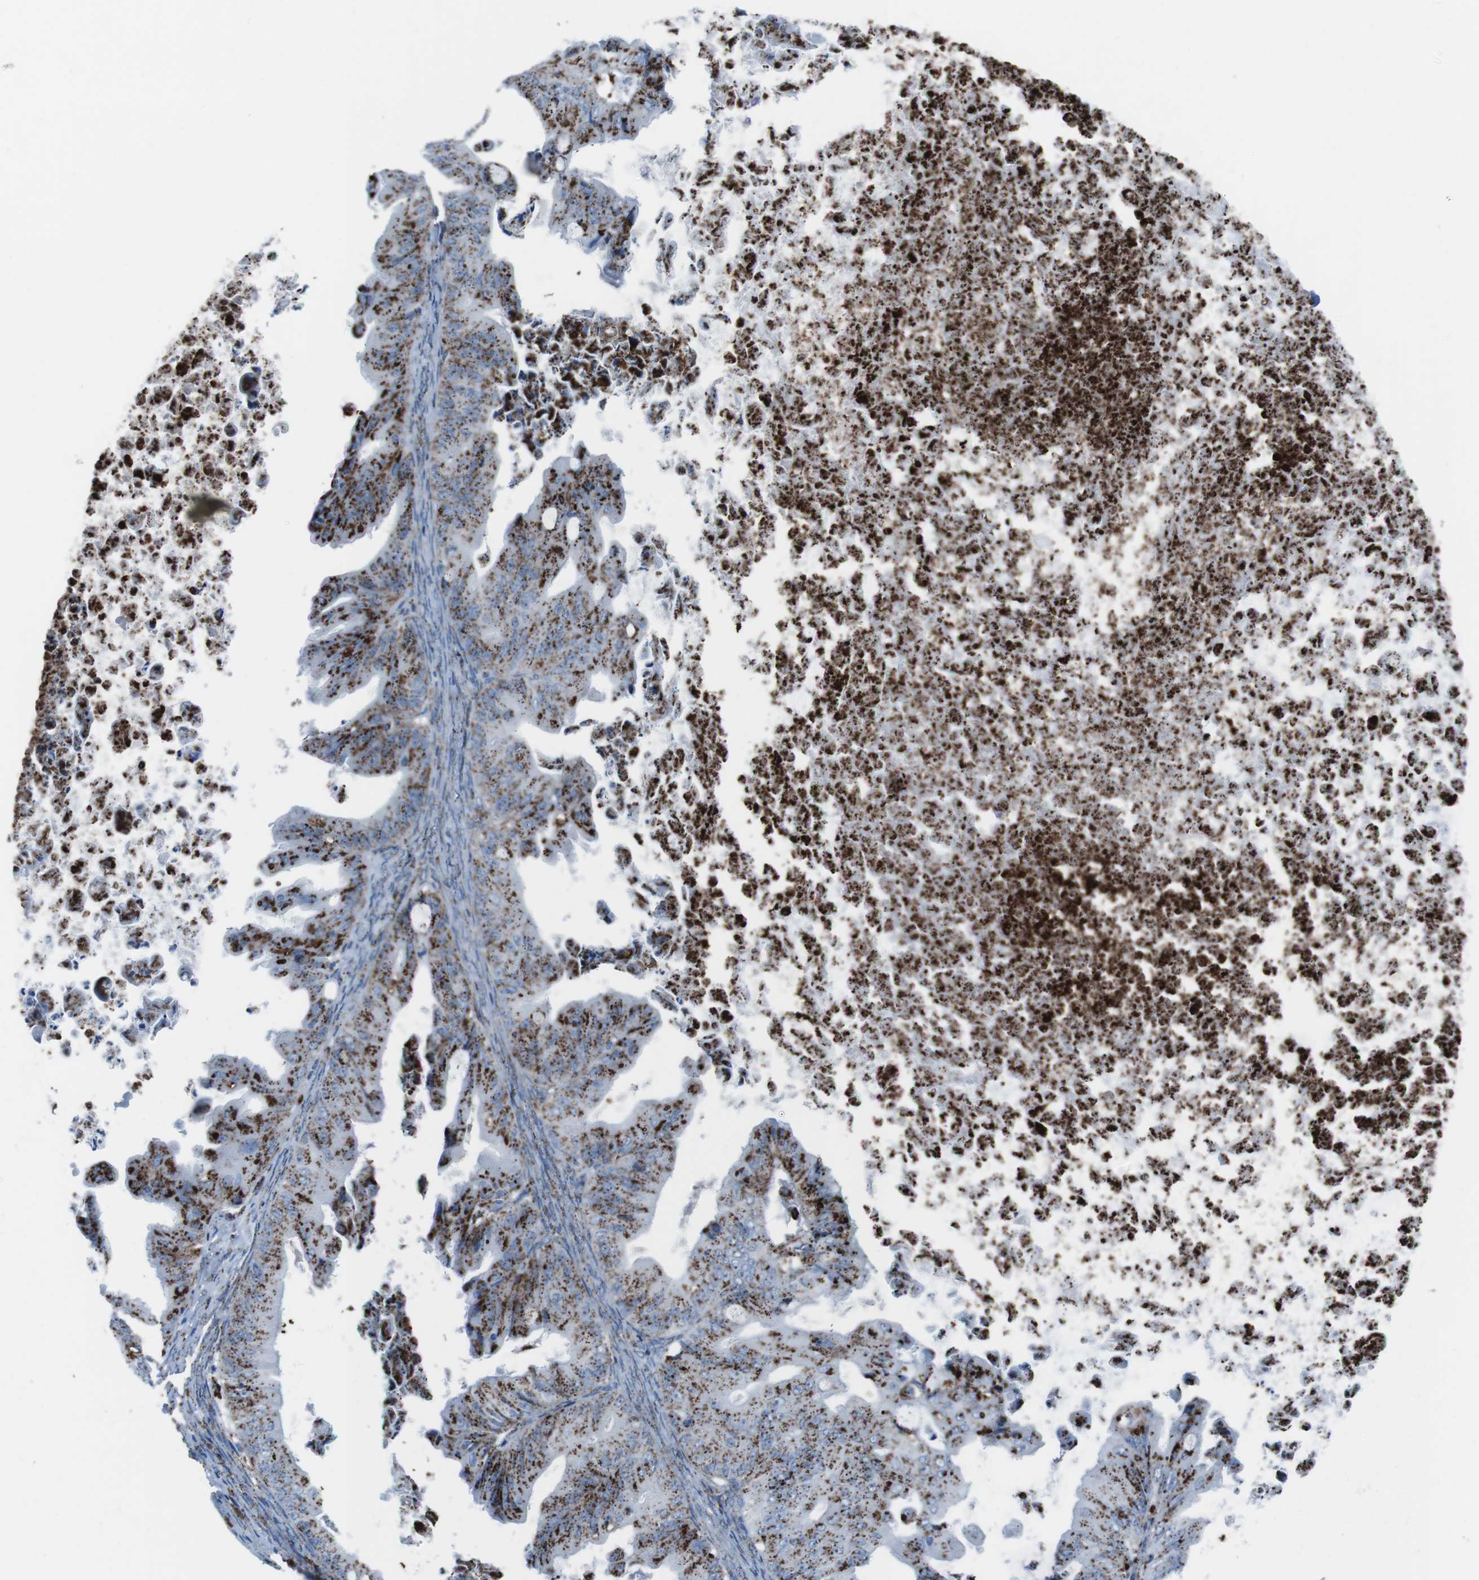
{"staining": {"intensity": "strong", "quantity": ">75%", "location": "cytoplasmic/membranous"}, "tissue": "ovarian cancer", "cell_type": "Tumor cells", "image_type": "cancer", "snomed": [{"axis": "morphology", "description": "Cystadenocarcinoma, mucinous, NOS"}, {"axis": "topography", "description": "Ovary"}], "caption": "Approximately >75% of tumor cells in human ovarian cancer (mucinous cystadenocarcinoma) demonstrate strong cytoplasmic/membranous protein expression as visualized by brown immunohistochemical staining.", "gene": "SCARB2", "patient": {"sex": "female", "age": 37}}